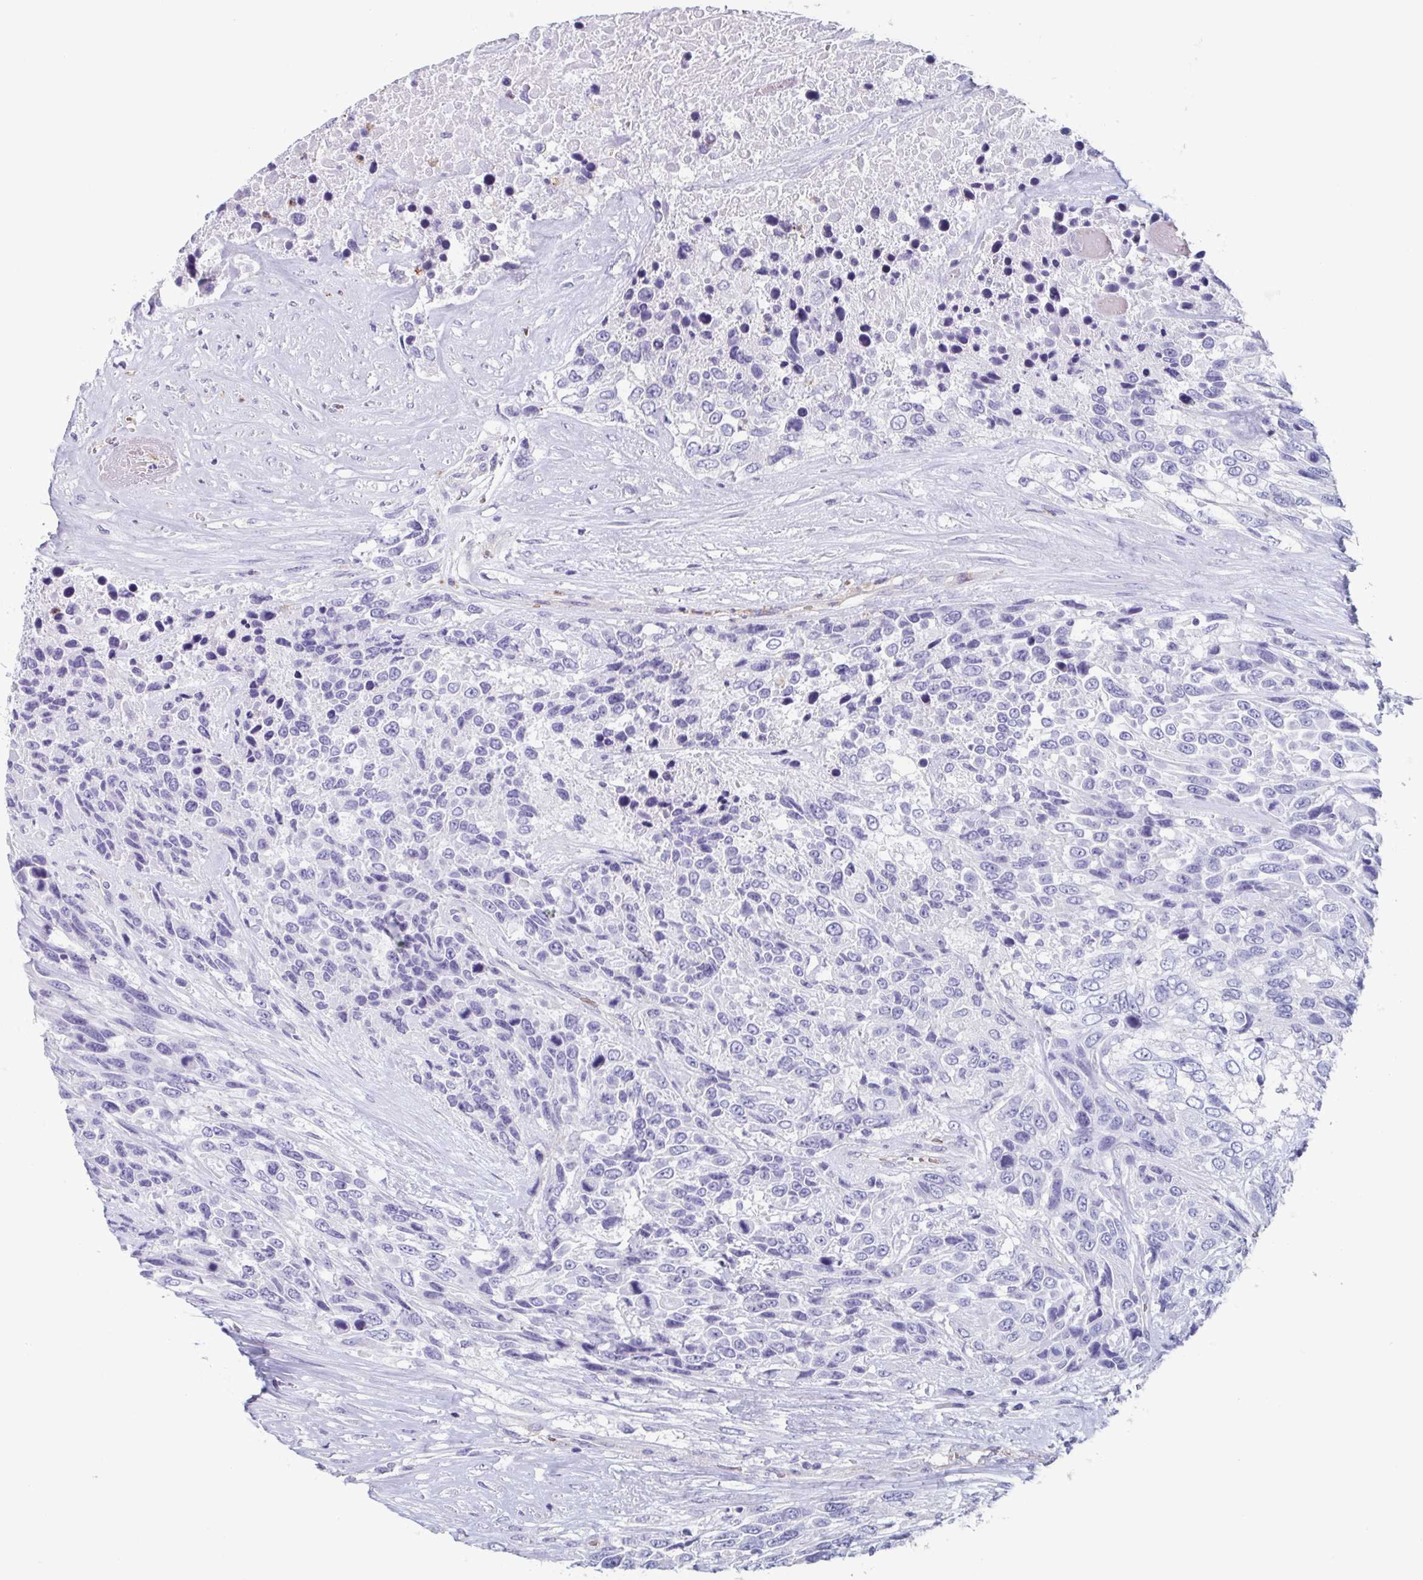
{"staining": {"intensity": "negative", "quantity": "none", "location": "none"}, "tissue": "urothelial cancer", "cell_type": "Tumor cells", "image_type": "cancer", "snomed": [{"axis": "morphology", "description": "Urothelial carcinoma, High grade"}, {"axis": "topography", "description": "Urinary bladder"}], "caption": "Immunohistochemical staining of urothelial carcinoma (high-grade) displays no significant staining in tumor cells.", "gene": "BPI", "patient": {"sex": "female", "age": 70}}